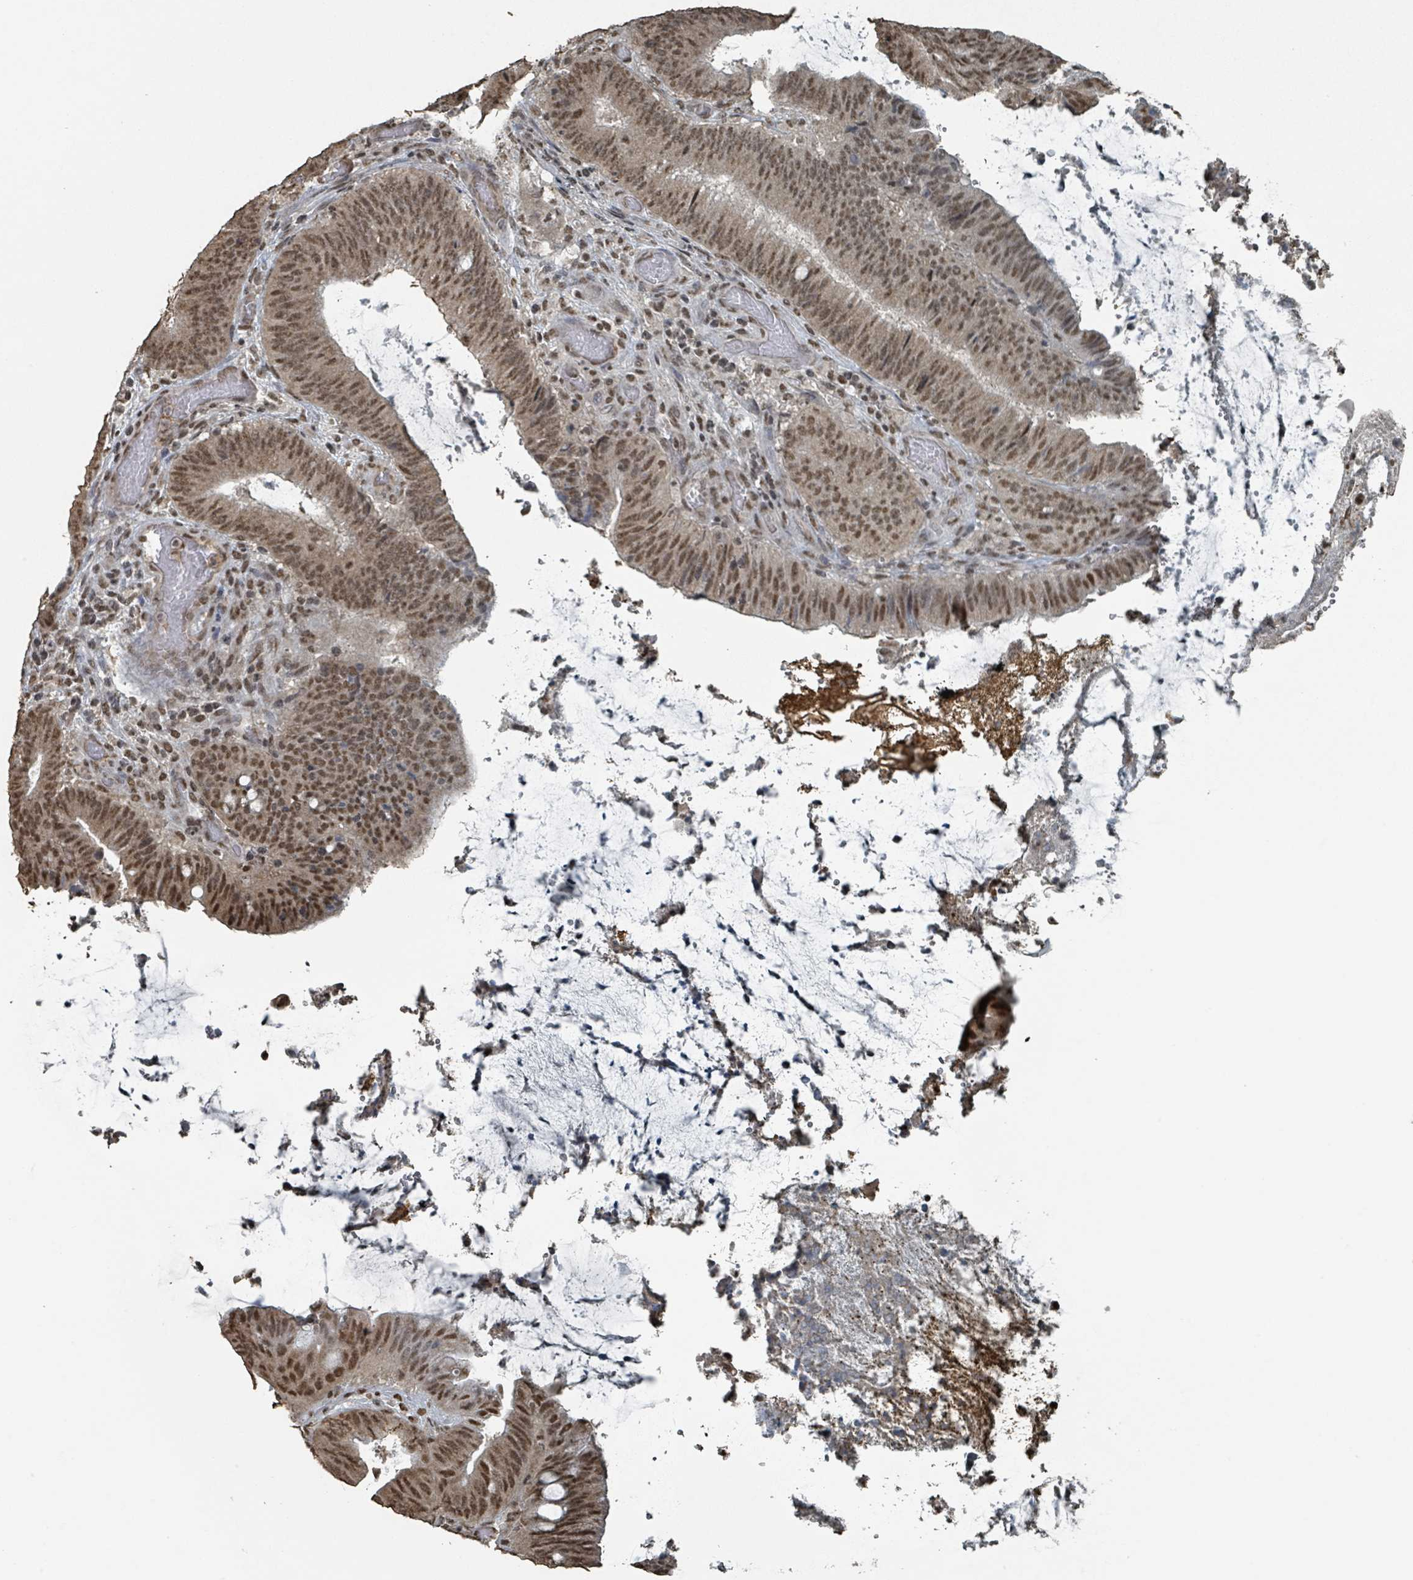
{"staining": {"intensity": "moderate", "quantity": ">75%", "location": "nuclear"}, "tissue": "colorectal cancer", "cell_type": "Tumor cells", "image_type": "cancer", "snomed": [{"axis": "morphology", "description": "Adenocarcinoma, NOS"}, {"axis": "topography", "description": "Colon"}], "caption": "Immunohistochemical staining of human colorectal adenocarcinoma shows medium levels of moderate nuclear expression in about >75% of tumor cells.", "gene": "PHIP", "patient": {"sex": "female", "age": 43}}